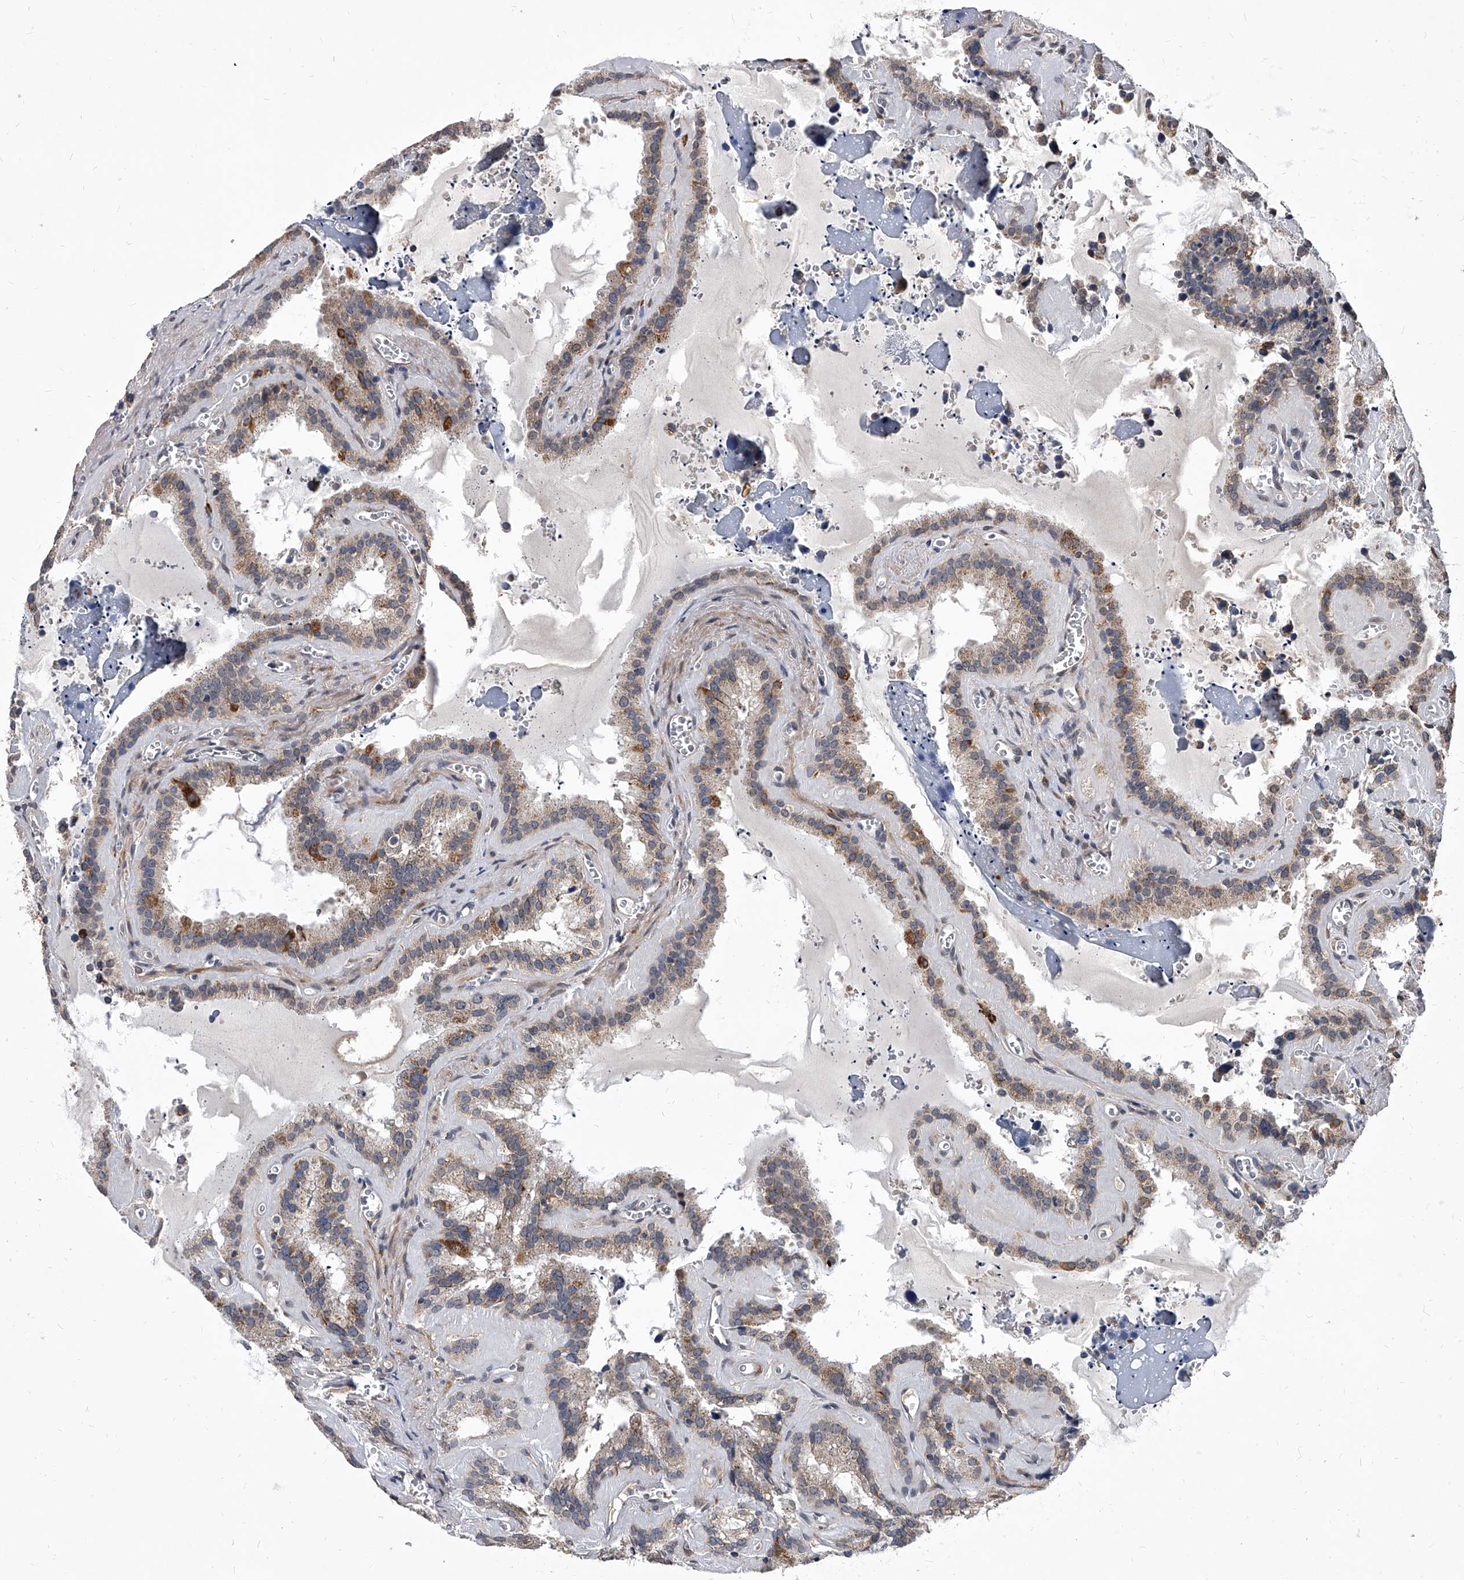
{"staining": {"intensity": "moderate", "quantity": "<25%", "location": "cytoplasmic/membranous"}, "tissue": "seminal vesicle", "cell_type": "Glandular cells", "image_type": "normal", "snomed": [{"axis": "morphology", "description": "Normal tissue, NOS"}, {"axis": "topography", "description": "Prostate"}, {"axis": "topography", "description": "Seminal veicle"}], "caption": "Seminal vesicle stained with a brown dye shows moderate cytoplasmic/membranous positive positivity in approximately <25% of glandular cells.", "gene": "SOBP", "patient": {"sex": "male", "age": 59}}